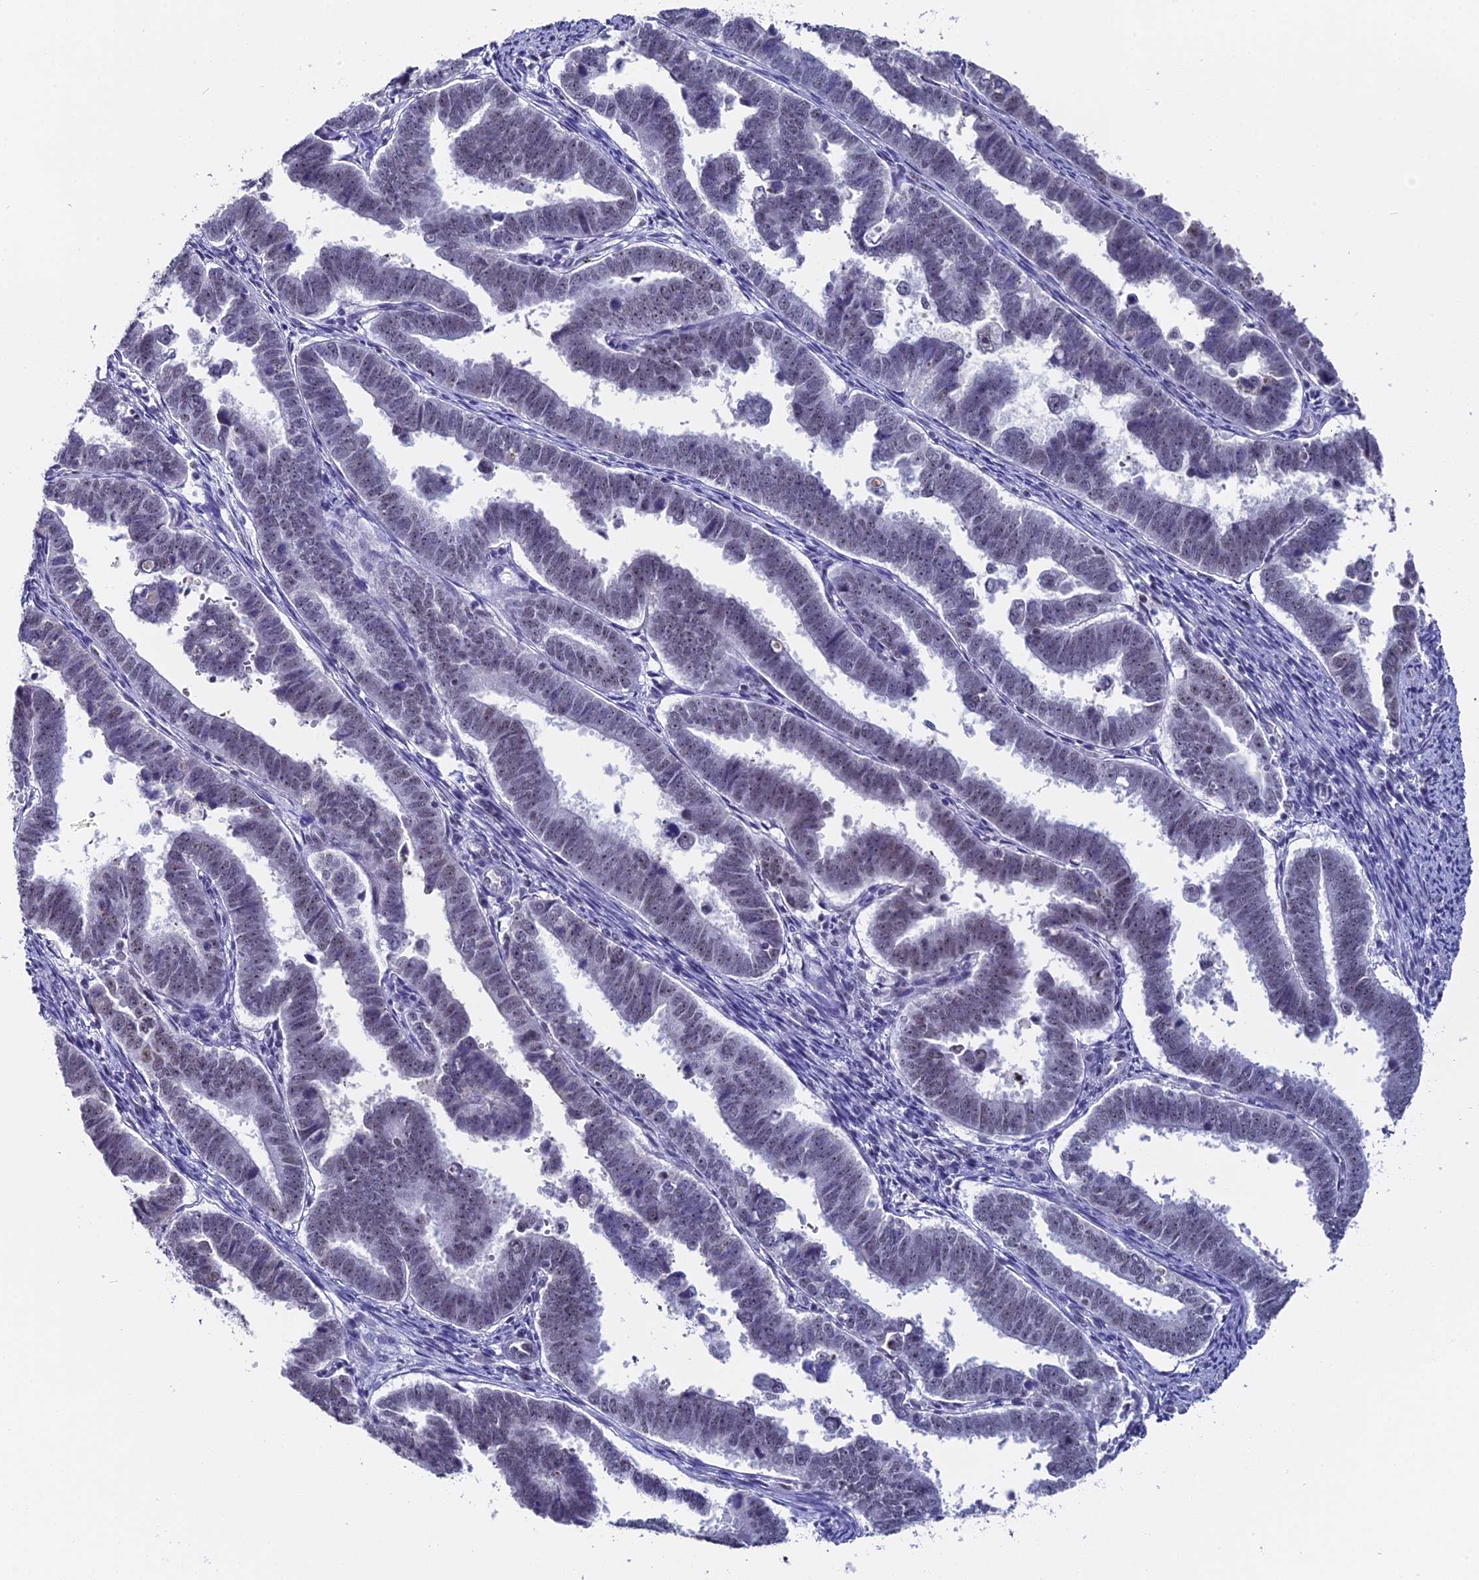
{"staining": {"intensity": "negative", "quantity": "none", "location": "none"}, "tissue": "endometrial cancer", "cell_type": "Tumor cells", "image_type": "cancer", "snomed": [{"axis": "morphology", "description": "Adenocarcinoma, NOS"}, {"axis": "topography", "description": "Endometrium"}], "caption": "IHC micrograph of human endometrial cancer (adenocarcinoma) stained for a protein (brown), which displays no staining in tumor cells. Nuclei are stained in blue.", "gene": "CD2BP2", "patient": {"sex": "female", "age": 75}}